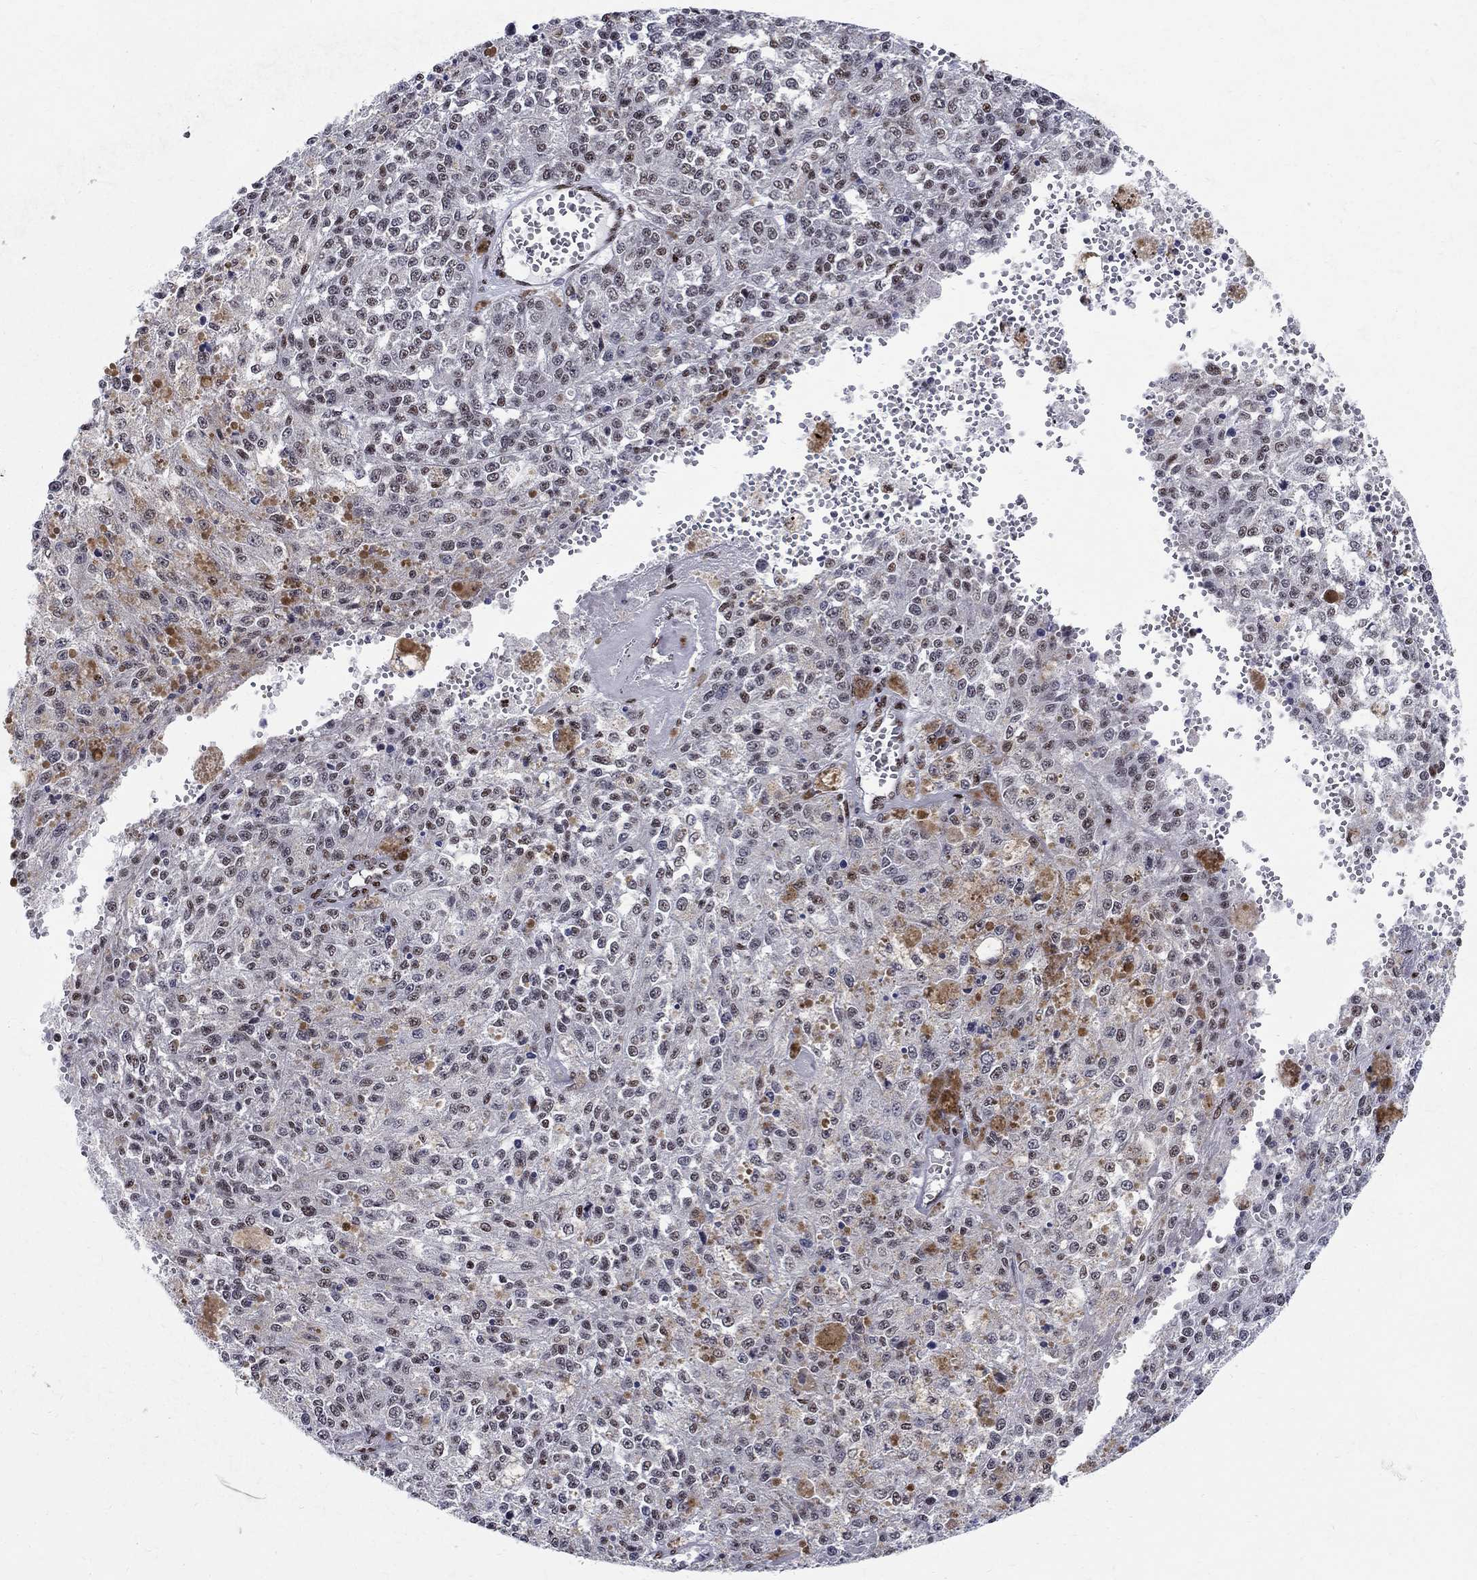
{"staining": {"intensity": "weak", "quantity": "<25%", "location": "nuclear"}, "tissue": "melanoma", "cell_type": "Tumor cells", "image_type": "cancer", "snomed": [{"axis": "morphology", "description": "Malignant melanoma, Metastatic site"}, {"axis": "topography", "description": "Lymph node"}], "caption": "This is an IHC image of human malignant melanoma (metastatic site). There is no staining in tumor cells.", "gene": "FBXO16", "patient": {"sex": "female", "age": 64}}